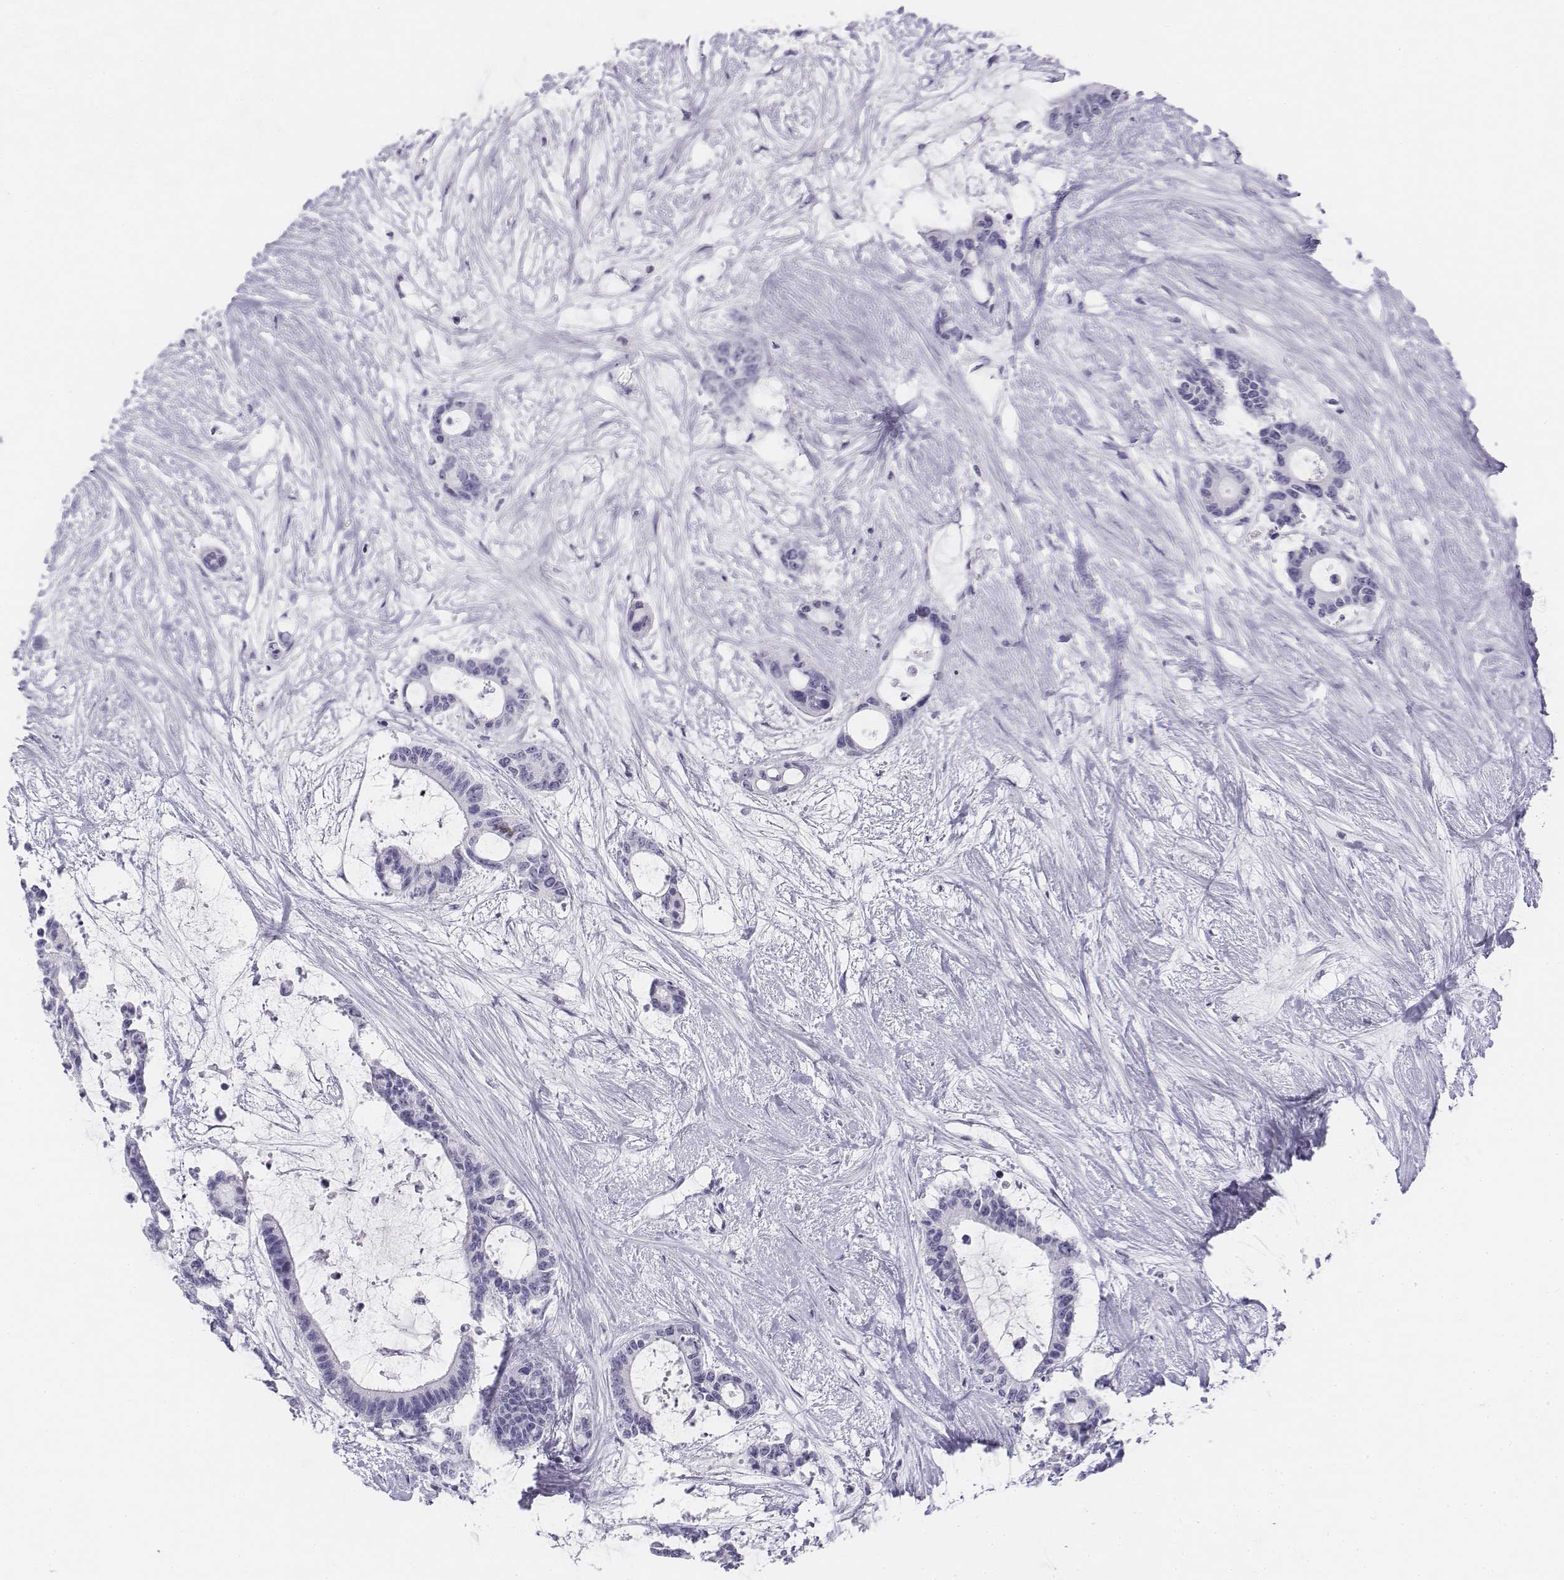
{"staining": {"intensity": "negative", "quantity": "none", "location": "none"}, "tissue": "liver cancer", "cell_type": "Tumor cells", "image_type": "cancer", "snomed": [{"axis": "morphology", "description": "Normal tissue, NOS"}, {"axis": "morphology", "description": "Cholangiocarcinoma"}, {"axis": "topography", "description": "Liver"}, {"axis": "topography", "description": "Peripheral nerve tissue"}], "caption": "Tumor cells show no significant protein expression in liver cholangiocarcinoma.", "gene": "UCN2", "patient": {"sex": "female", "age": 73}}